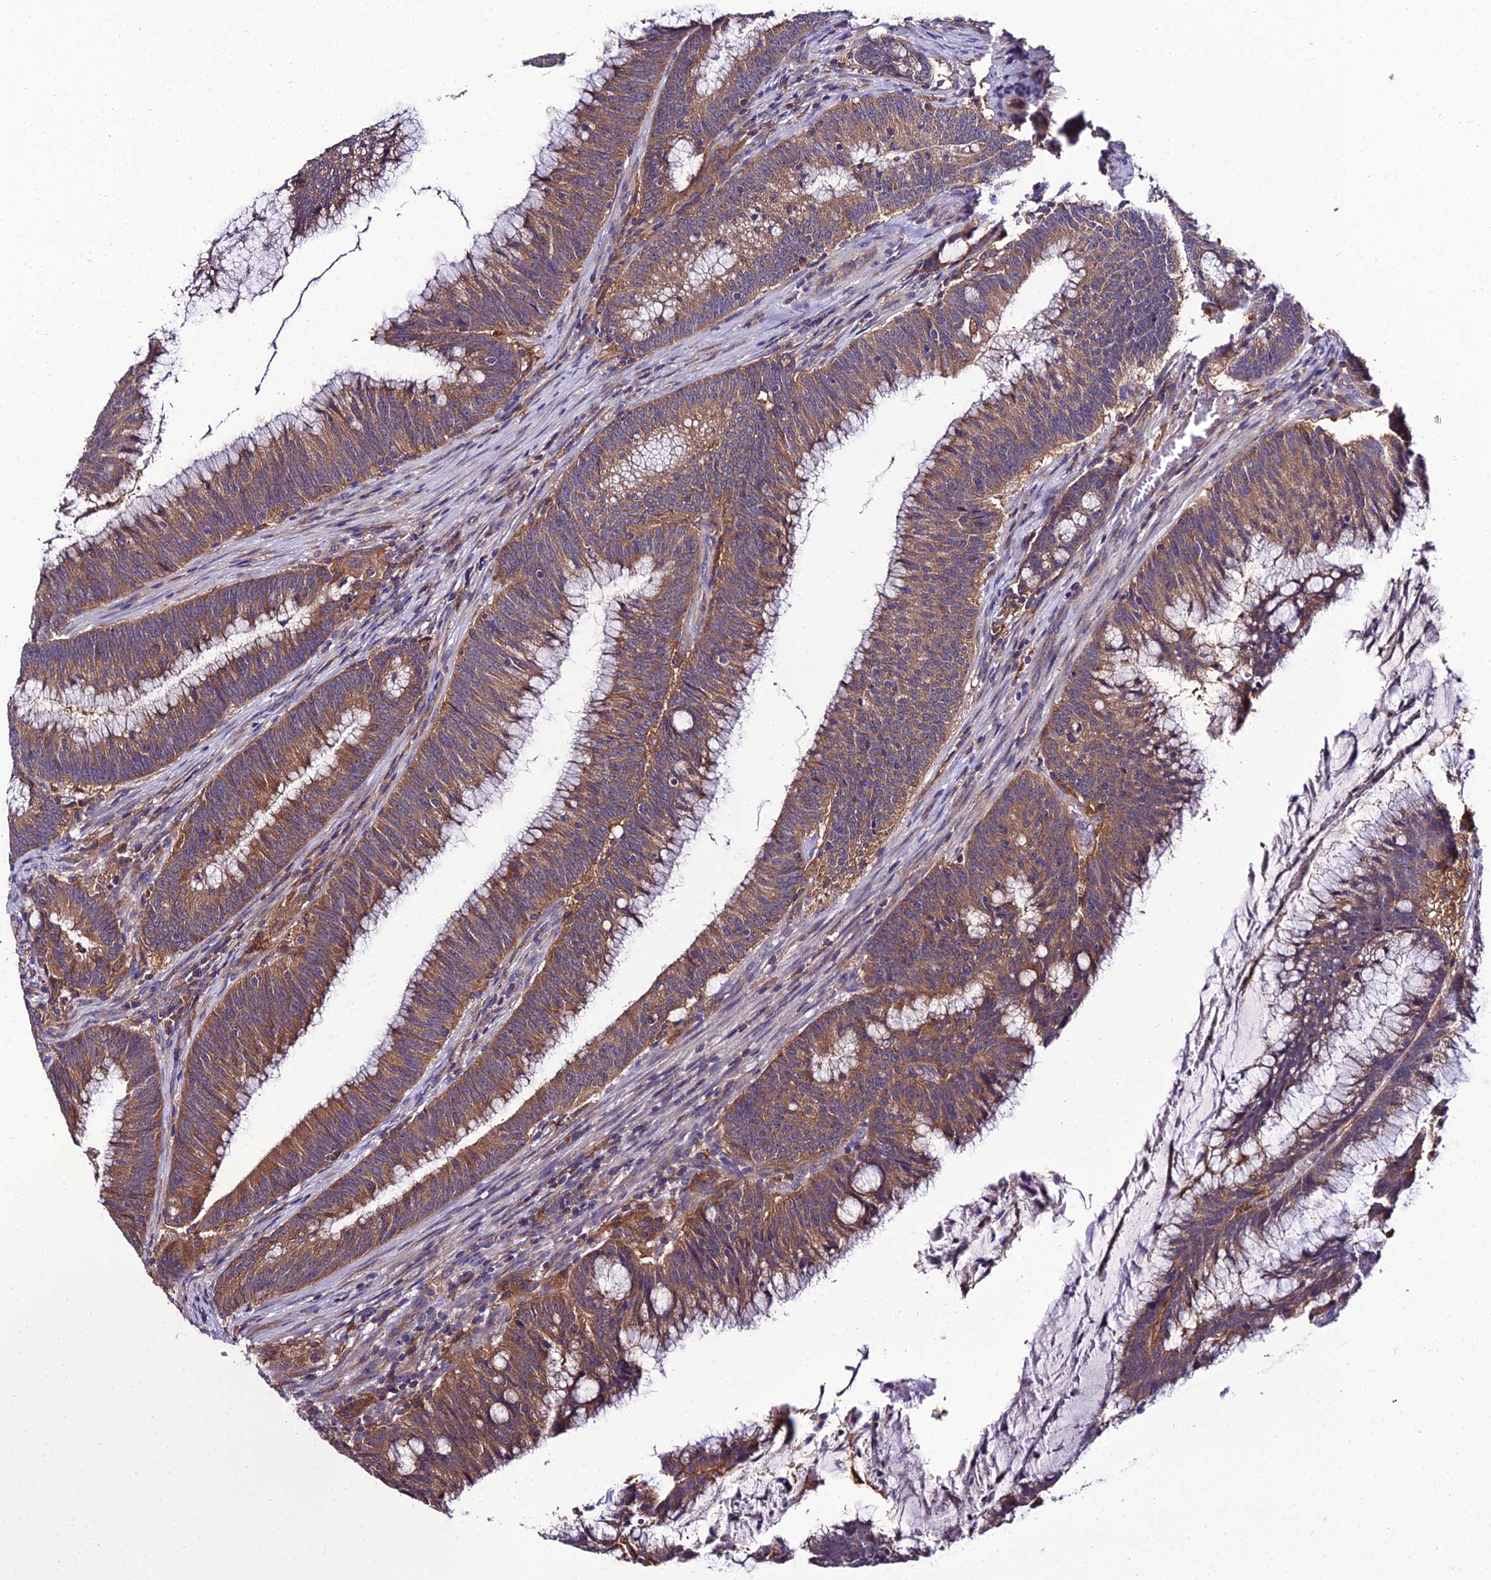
{"staining": {"intensity": "moderate", "quantity": ">75%", "location": "cytoplasmic/membranous"}, "tissue": "colorectal cancer", "cell_type": "Tumor cells", "image_type": "cancer", "snomed": [{"axis": "morphology", "description": "Adenocarcinoma, NOS"}, {"axis": "topography", "description": "Rectum"}], "caption": "Colorectal adenocarcinoma stained with a protein marker demonstrates moderate staining in tumor cells.", "gene": "C2orf69", "patient": {"sex": "female", "age": 77}}